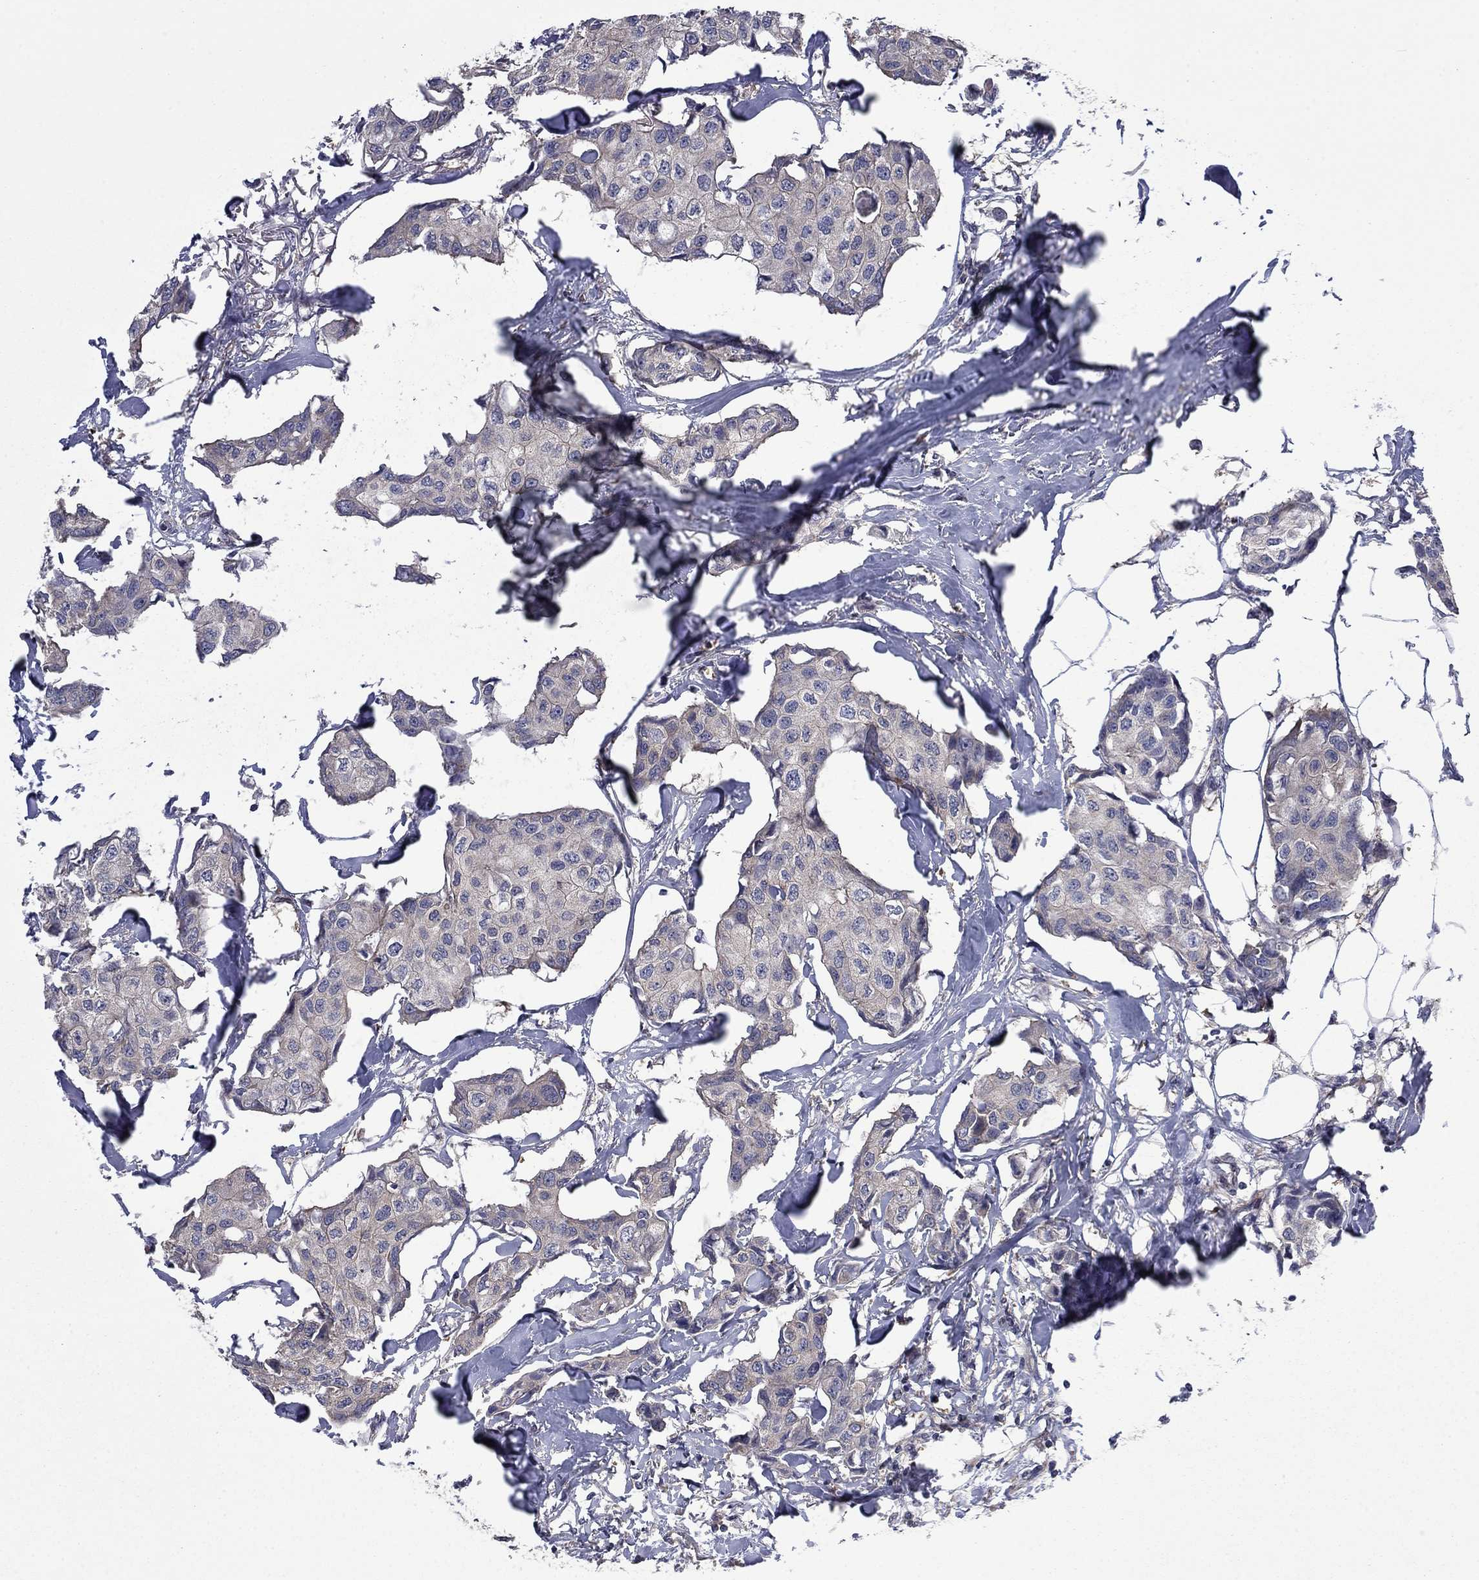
{"staining": {"intensity": "negative", "quantity": "none", "location": "none"}, "tissue": "breast cancer", "cell_type": "Tumor cells", "image_type": "cancer", "snomed": [{"axis": "morphology", "description": "Duct carcinoma"}, {"axis": "topography", "description": "Breast"}], "caption": "Photomicrograph shows no protein positivity in tumor cells of breast invasive ductal carcinoma tissue.", "gene": "HDAC4", "patient": {"sex": "female", "age": 80}}